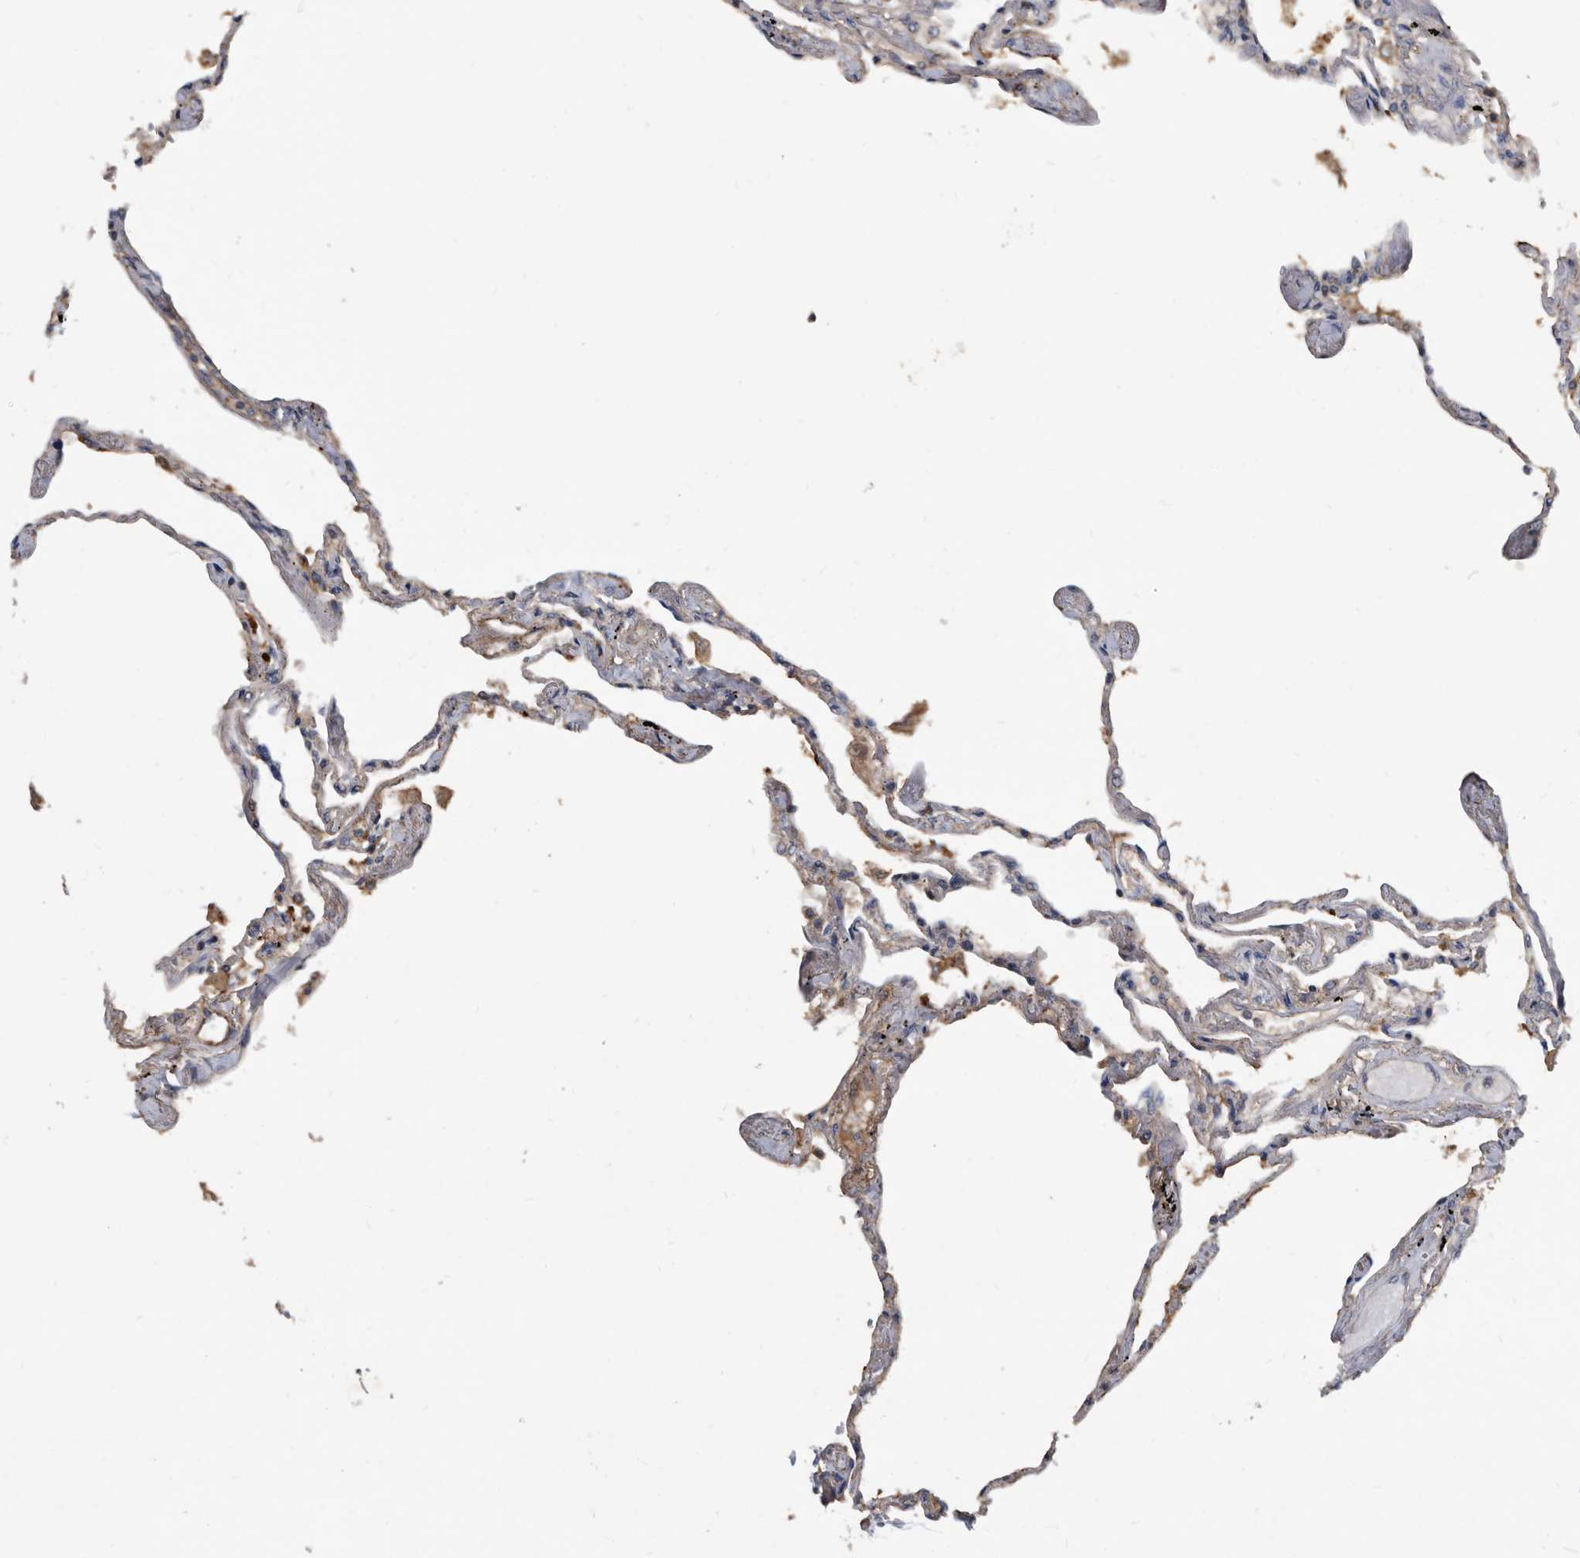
{"staining": {"intensity": "moderate", "quantity": "<25%", "location": "cytoplasmic/membranous"}, "tissue": "lung", "cell_type": "Alveolar cells", "image_type": "normal", "snomed": [{"axis": "morphology", "description": "Normal tissue, NOS"}, {"axis": "topography", "description": "Lung"}], "caption": "Immunohistochemical staining of benign lung shows <25% levels of moderate cytoplasmic/membranous protein expression in about <25% of alveolar cells. Using DAB (3,3'-diaminobenzidine) (brown) and hematoxylin (blue) stains, captured at high magnification using brightfield microscopy.", "gene": "PI15", "patient": {"sex": "female", "age": 67}}